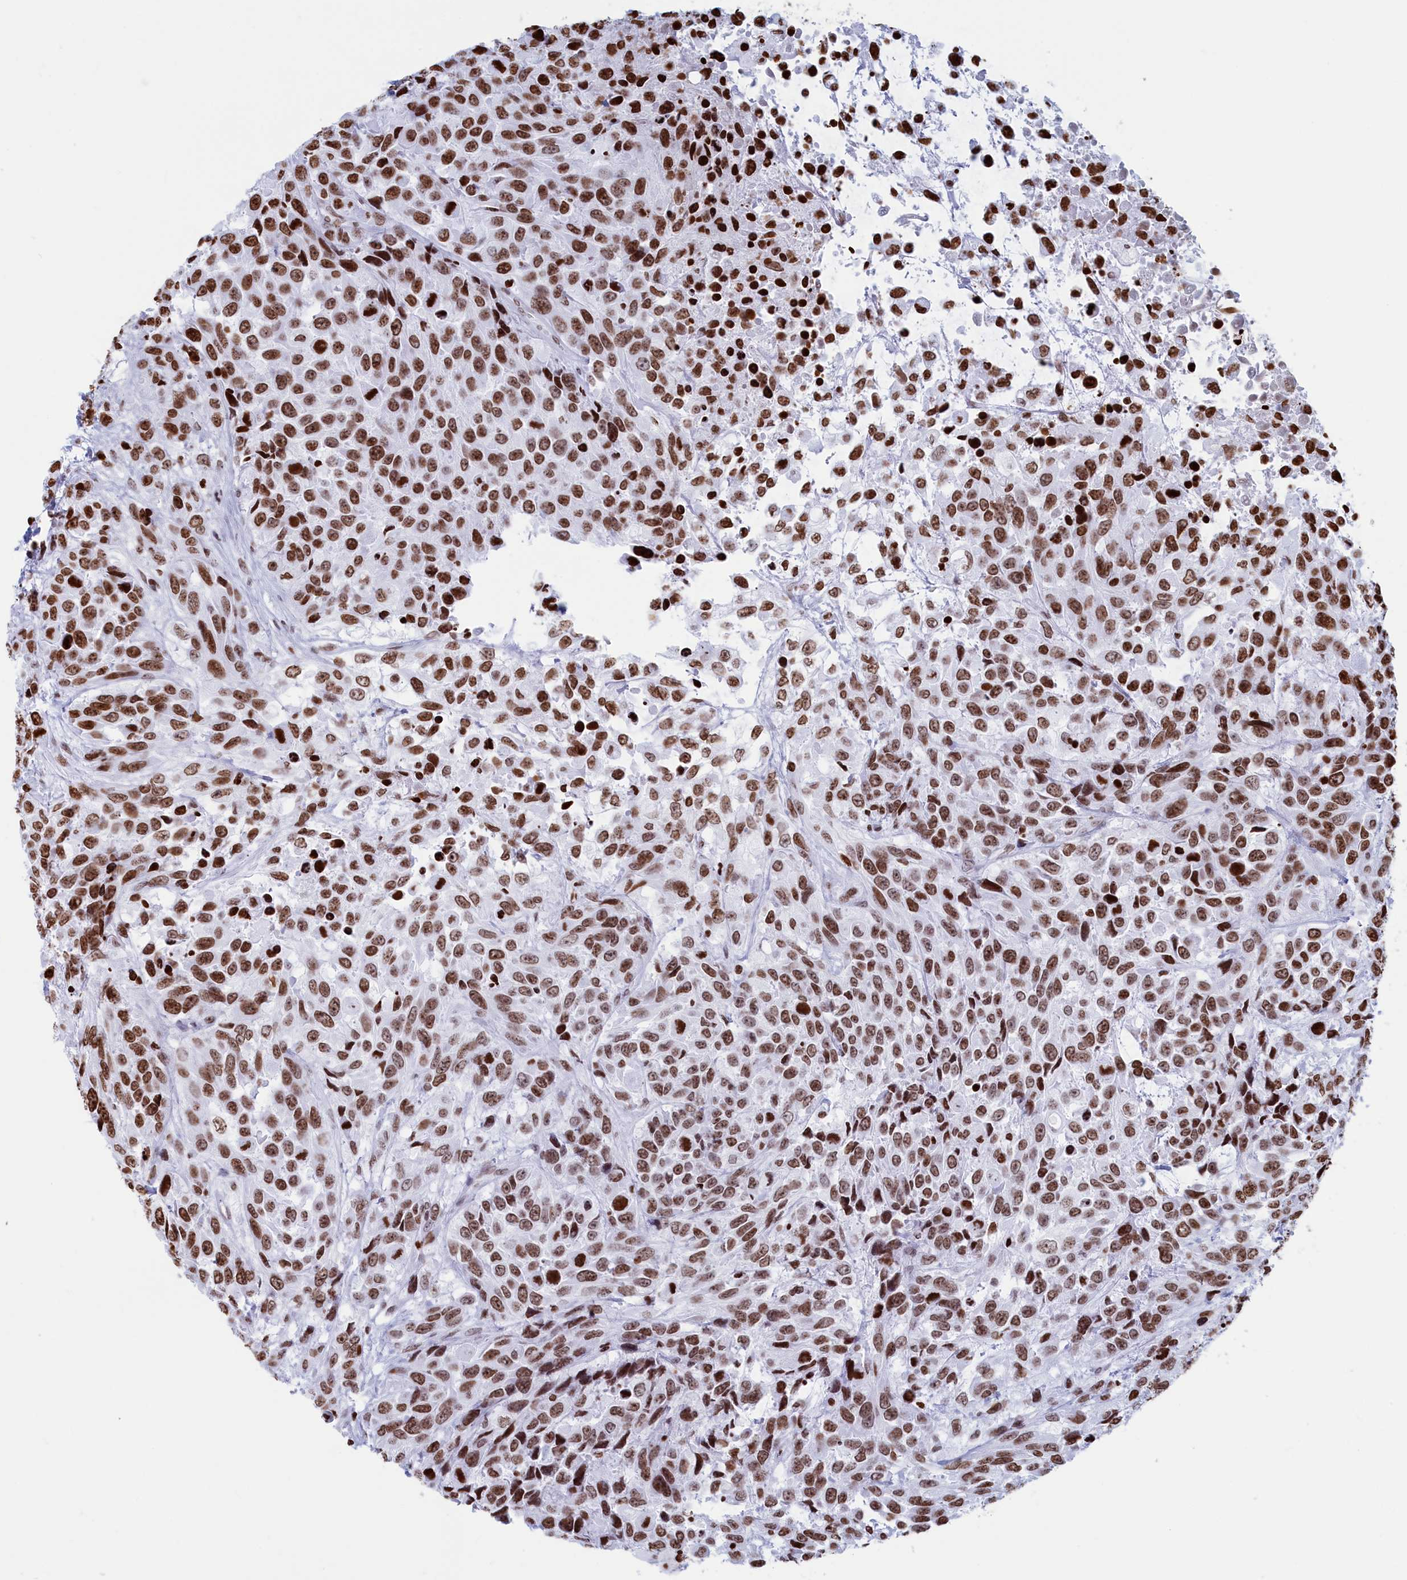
{"staining": {"intensity": "strong", "quantity": ">75%", "location": "nuclear"}, "tissue": "urothelial cancer", "cell_type": "Tumor cells", "image_type": "cancer", "snomed": [{"axis": "morphology", "description": "Urothelial carcinoma, High grade"}, {"axis": "topography", "description": "Urinary bladder"}], "caption": "This is a histology image of IHC staining of urothelial cancer, which shows strong positivity in the nuclear of tumor cells.", "gene": "APOBEC3A", "patient": {"sex": "female", "age": 70}}